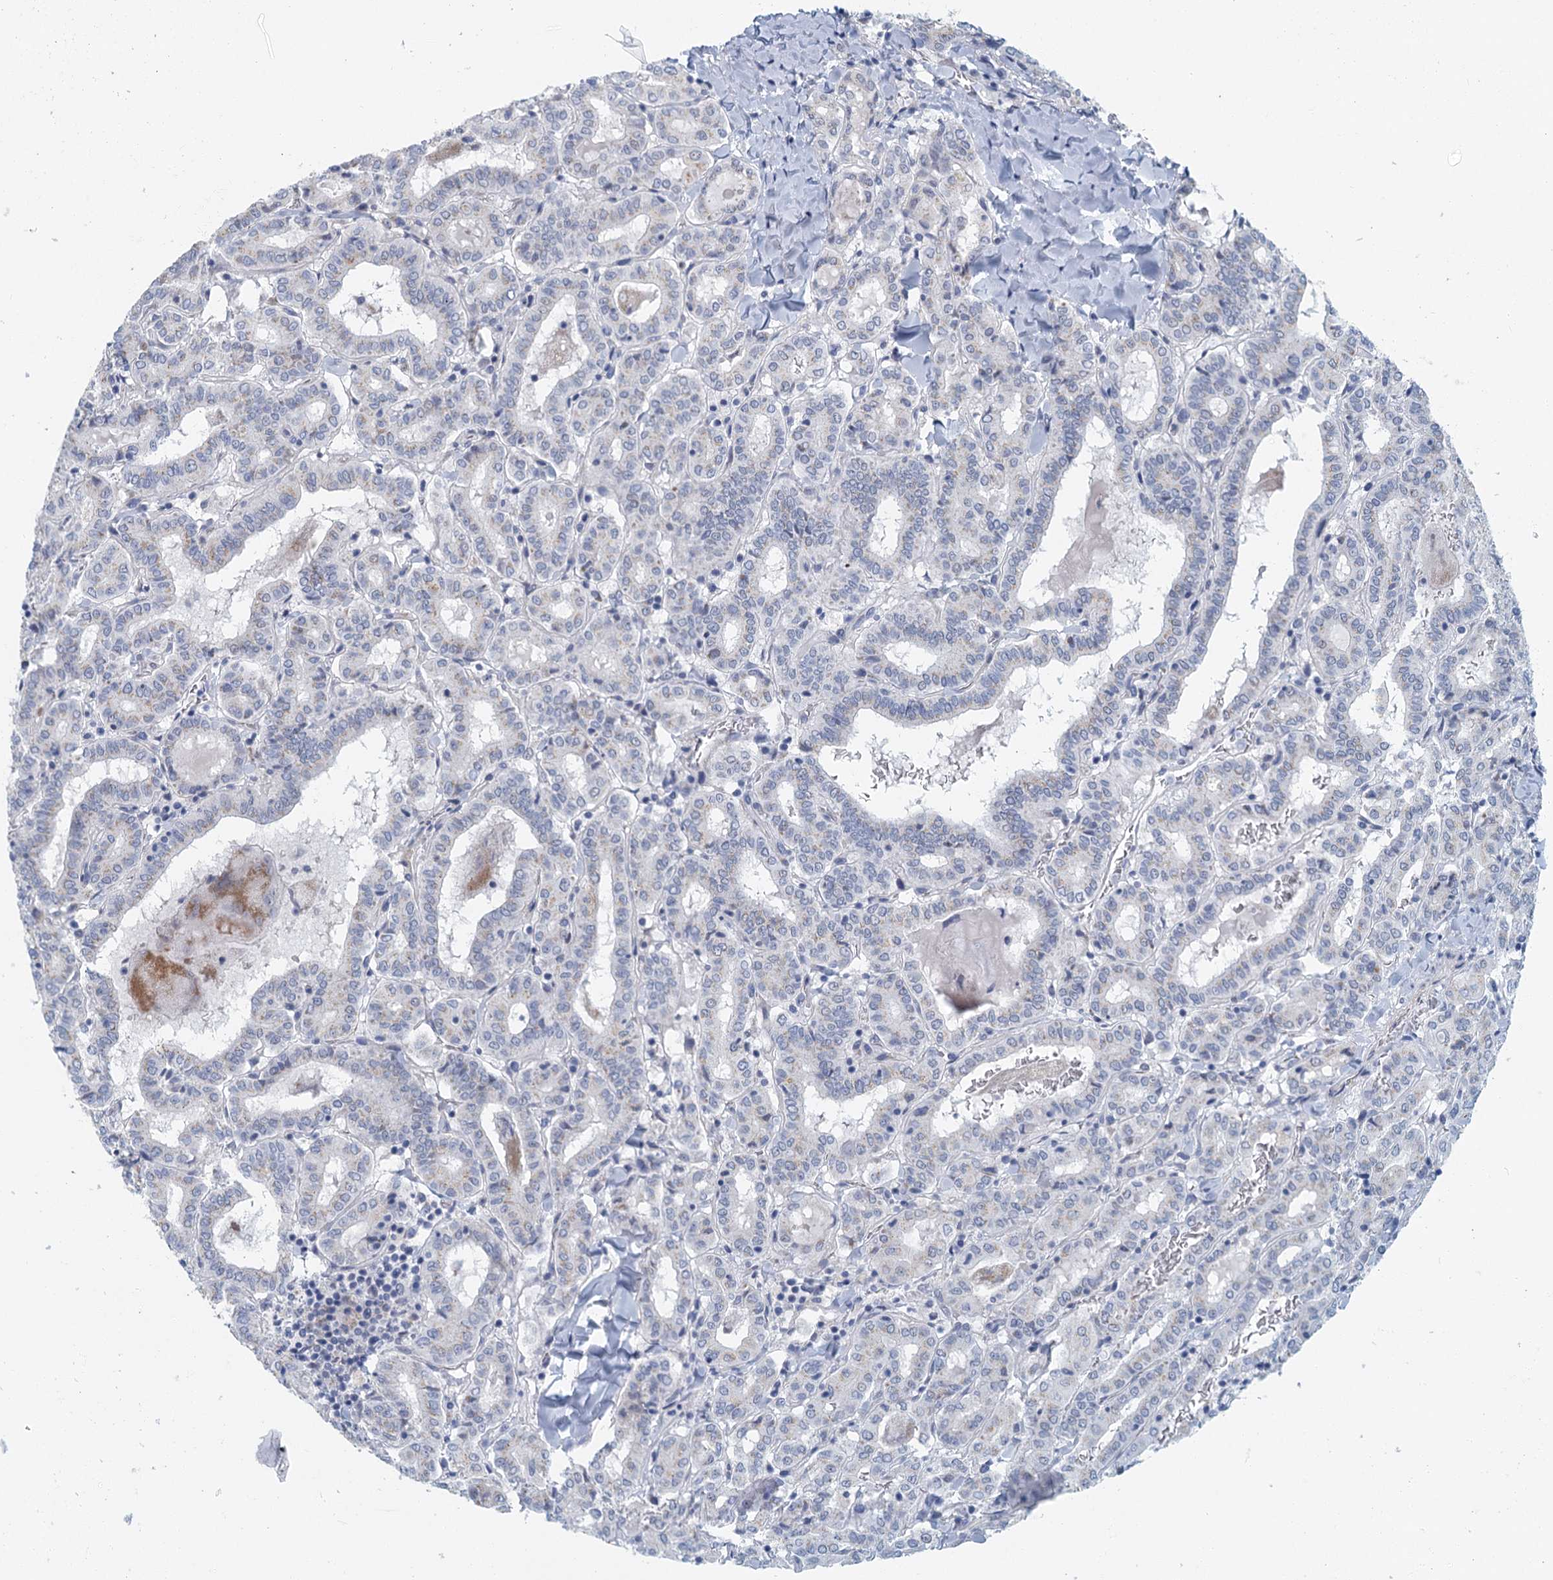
{"staining": {"intensity": "negative", "quantity": "none", "location": "none"}, "tissue": "thyroid cancer", "cell_type": "Tumor cells", "image_type": "cancer", "snomed": [{"axis": "morphology", "description": "Papillary adenocarcinoma, NOS"}, {"axis": "topography", "description": "Thyroid gland"}], "caption": "Thyroid cancer was stained to show a protein in brown. There is no significant staining in tumor cells.", "gene": "ZNF527", "patient": {"sex": "female", "age": 72}}